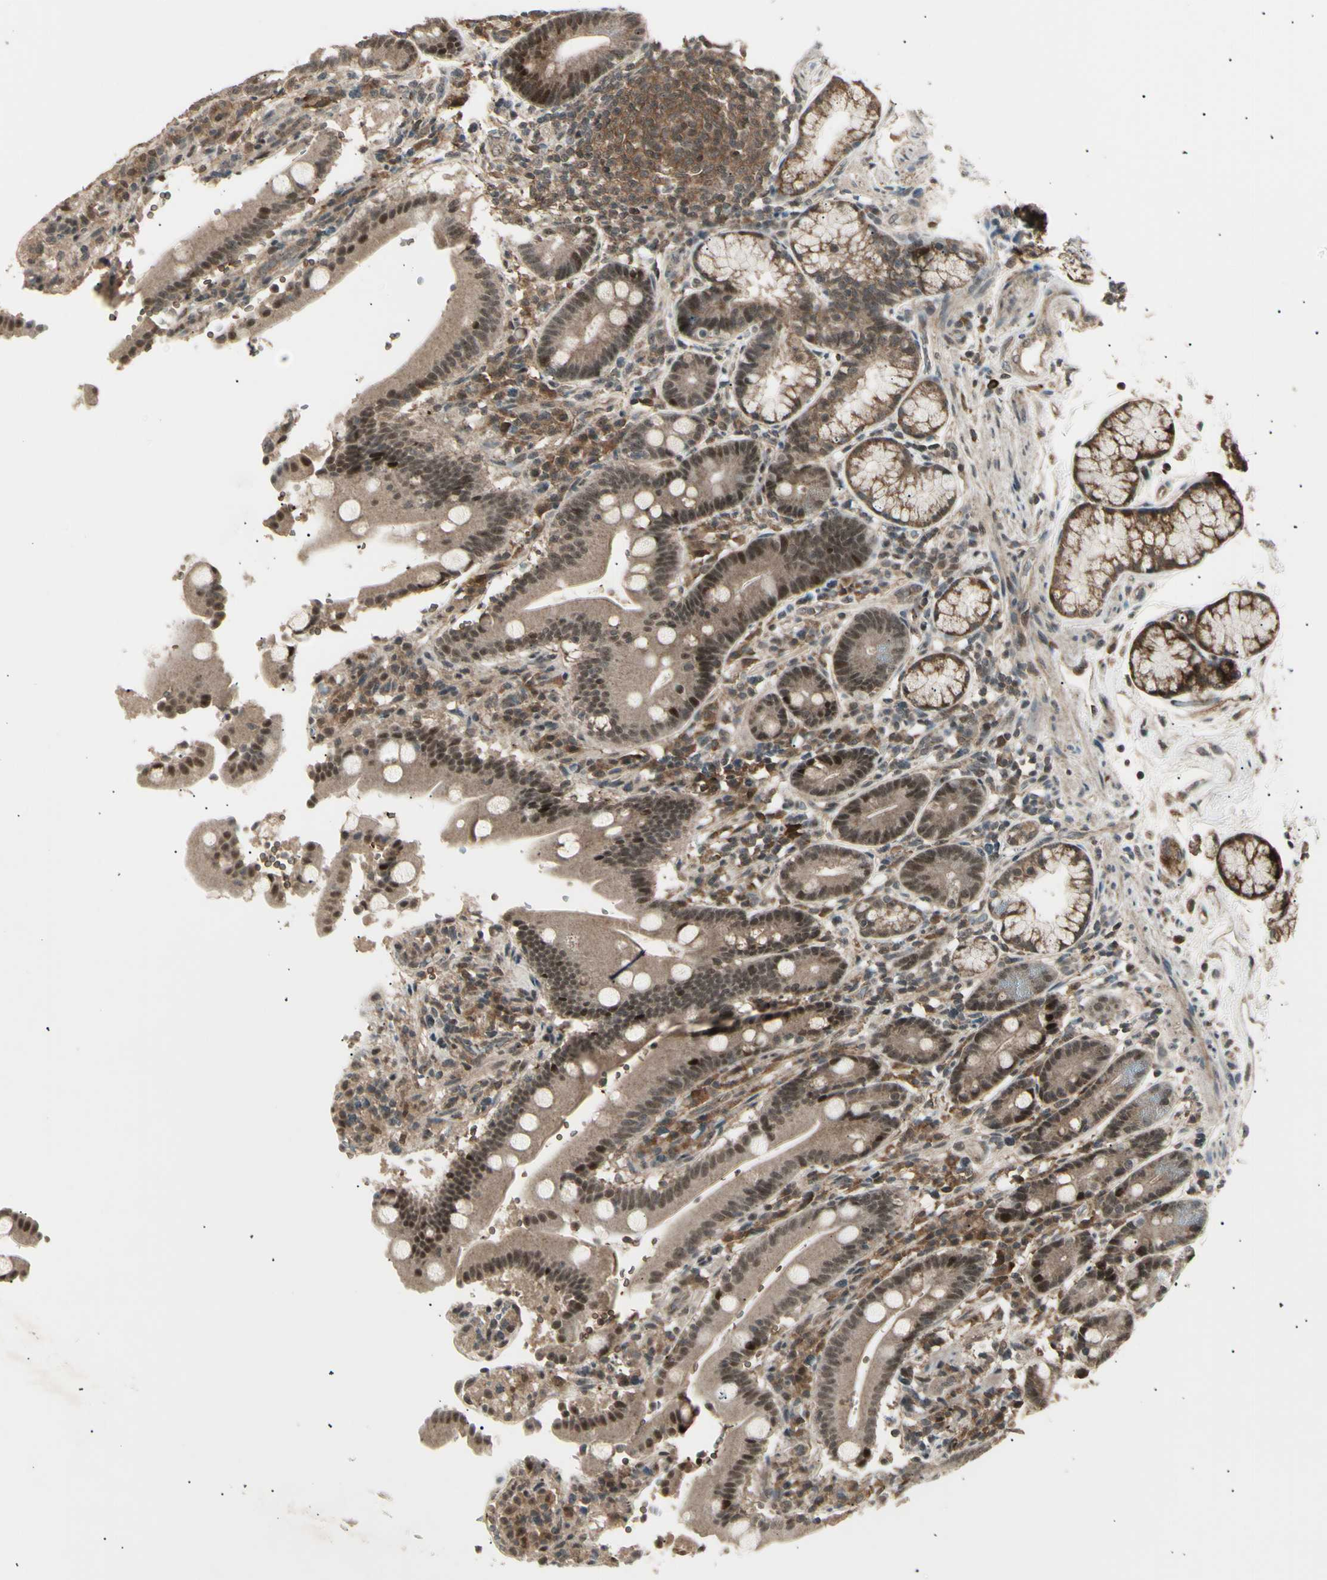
{"staining": {"intensity": "moderate", "quantity": ">75%", "location": "cytoplasmic/membranous,nuclear"}, "tissue": "duodenum", "cell_type": "Glandular cells", "image_type": "normal", "snomed": [{"axis": "morphology", "description": "Normal tissue, NOS"}, {"axis": "topography", "description": "Small intestine, NOS"}], "caption": "A brown stain shows moderate cytoplasmic/membranous,nuclear expression of a protein in glandular cells of unremarkable human duodenum. Nuclei are stained in blue.", "gene": "NUAK2", "patient": {"sex": "female", "age": 71}}